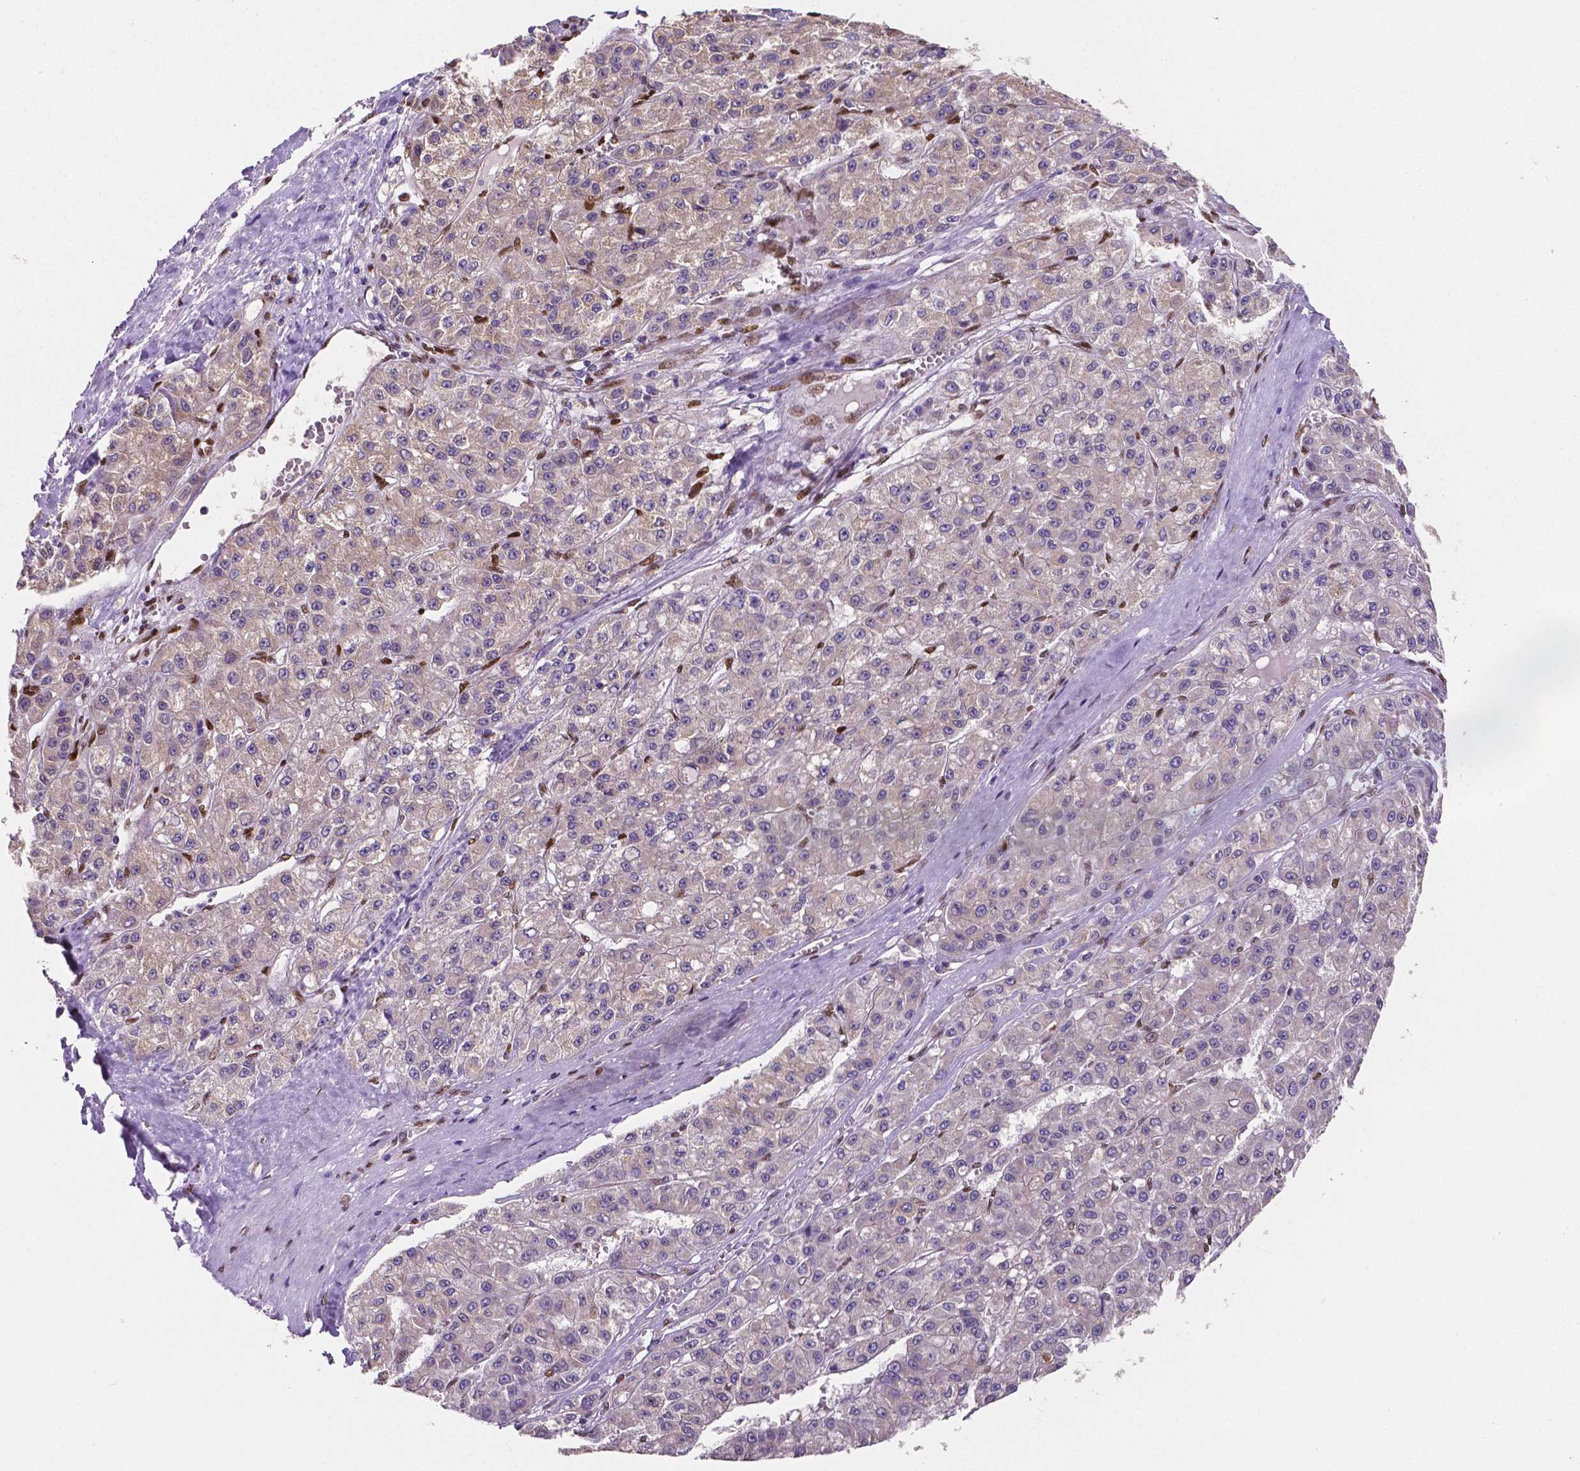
{"staining": {"intensity": "weak", "quantity": "<25%", "location": "cytoplasmic/membranous"}, "tissue": "liver cancer", "cell_type": "Tumor cells", "image_type": "cancer", "snomed": [{"axis": "morphology", "description": "Carcinoma, Hepatocellular, NOS"}, {"axis": "topography", "description": "Liver"}], "caption": "Image shows no protein staining in tumor cells of hepatocellular carcinoma (liver) tissue.", "gene": "MEF2C", "patient": {"sex": "male", "age": 70}}